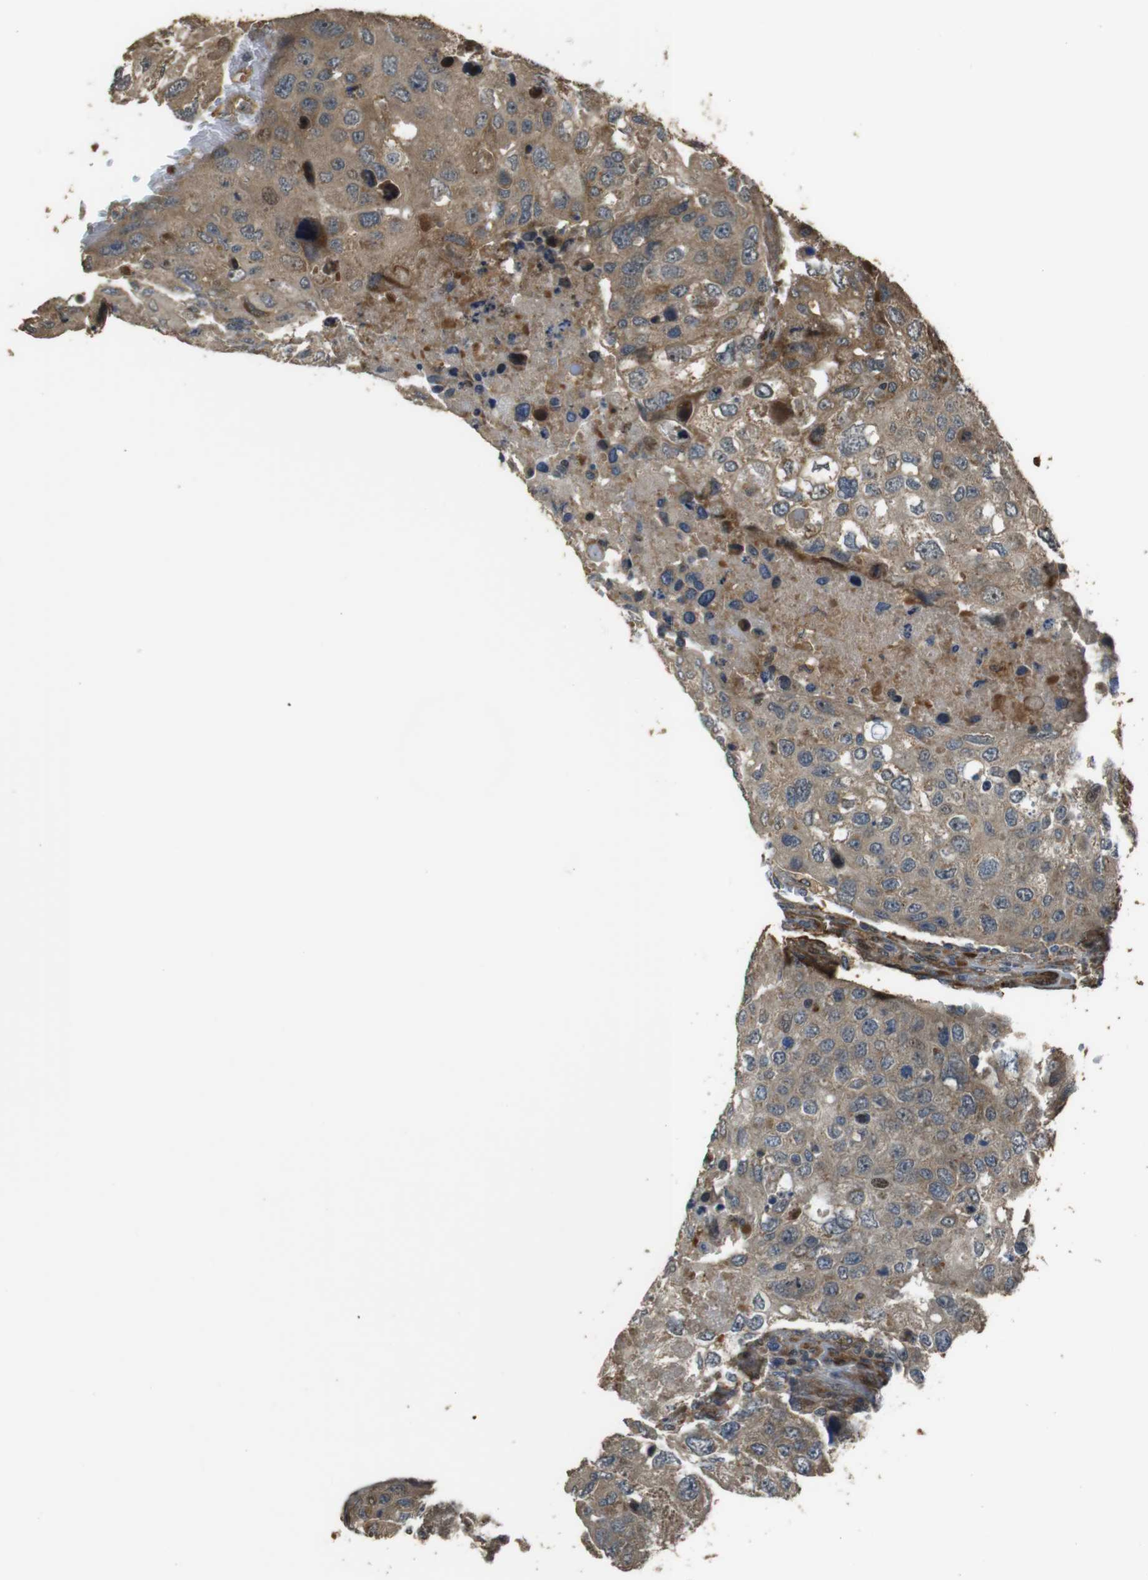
{"staining": {"intensity": "weak", "quantity": "25%-75%", "location": "cytoplasmic/membranous"}, "tissue": "urothelial cancer", "cell_type": "Tumor cells", "image_type": "cancer", "snomed": [{"axis": "morphology", "description": "Urothelial carcinoma, High grade"}, {"axis": "topography", "description": "Lymph node"}, {"axis": "topography", "description": "Urinary bladder"}], "caption": "A high-resolution micrograph shows immunohistochemistry staining of urothelial carcinoma (high-grade), which reveals weak cytoplasmic/membranous positivity in about 25%-75% of tumor cells.", "gene": "MSRB3", "patient": {"sex": "male", "age": 51}}